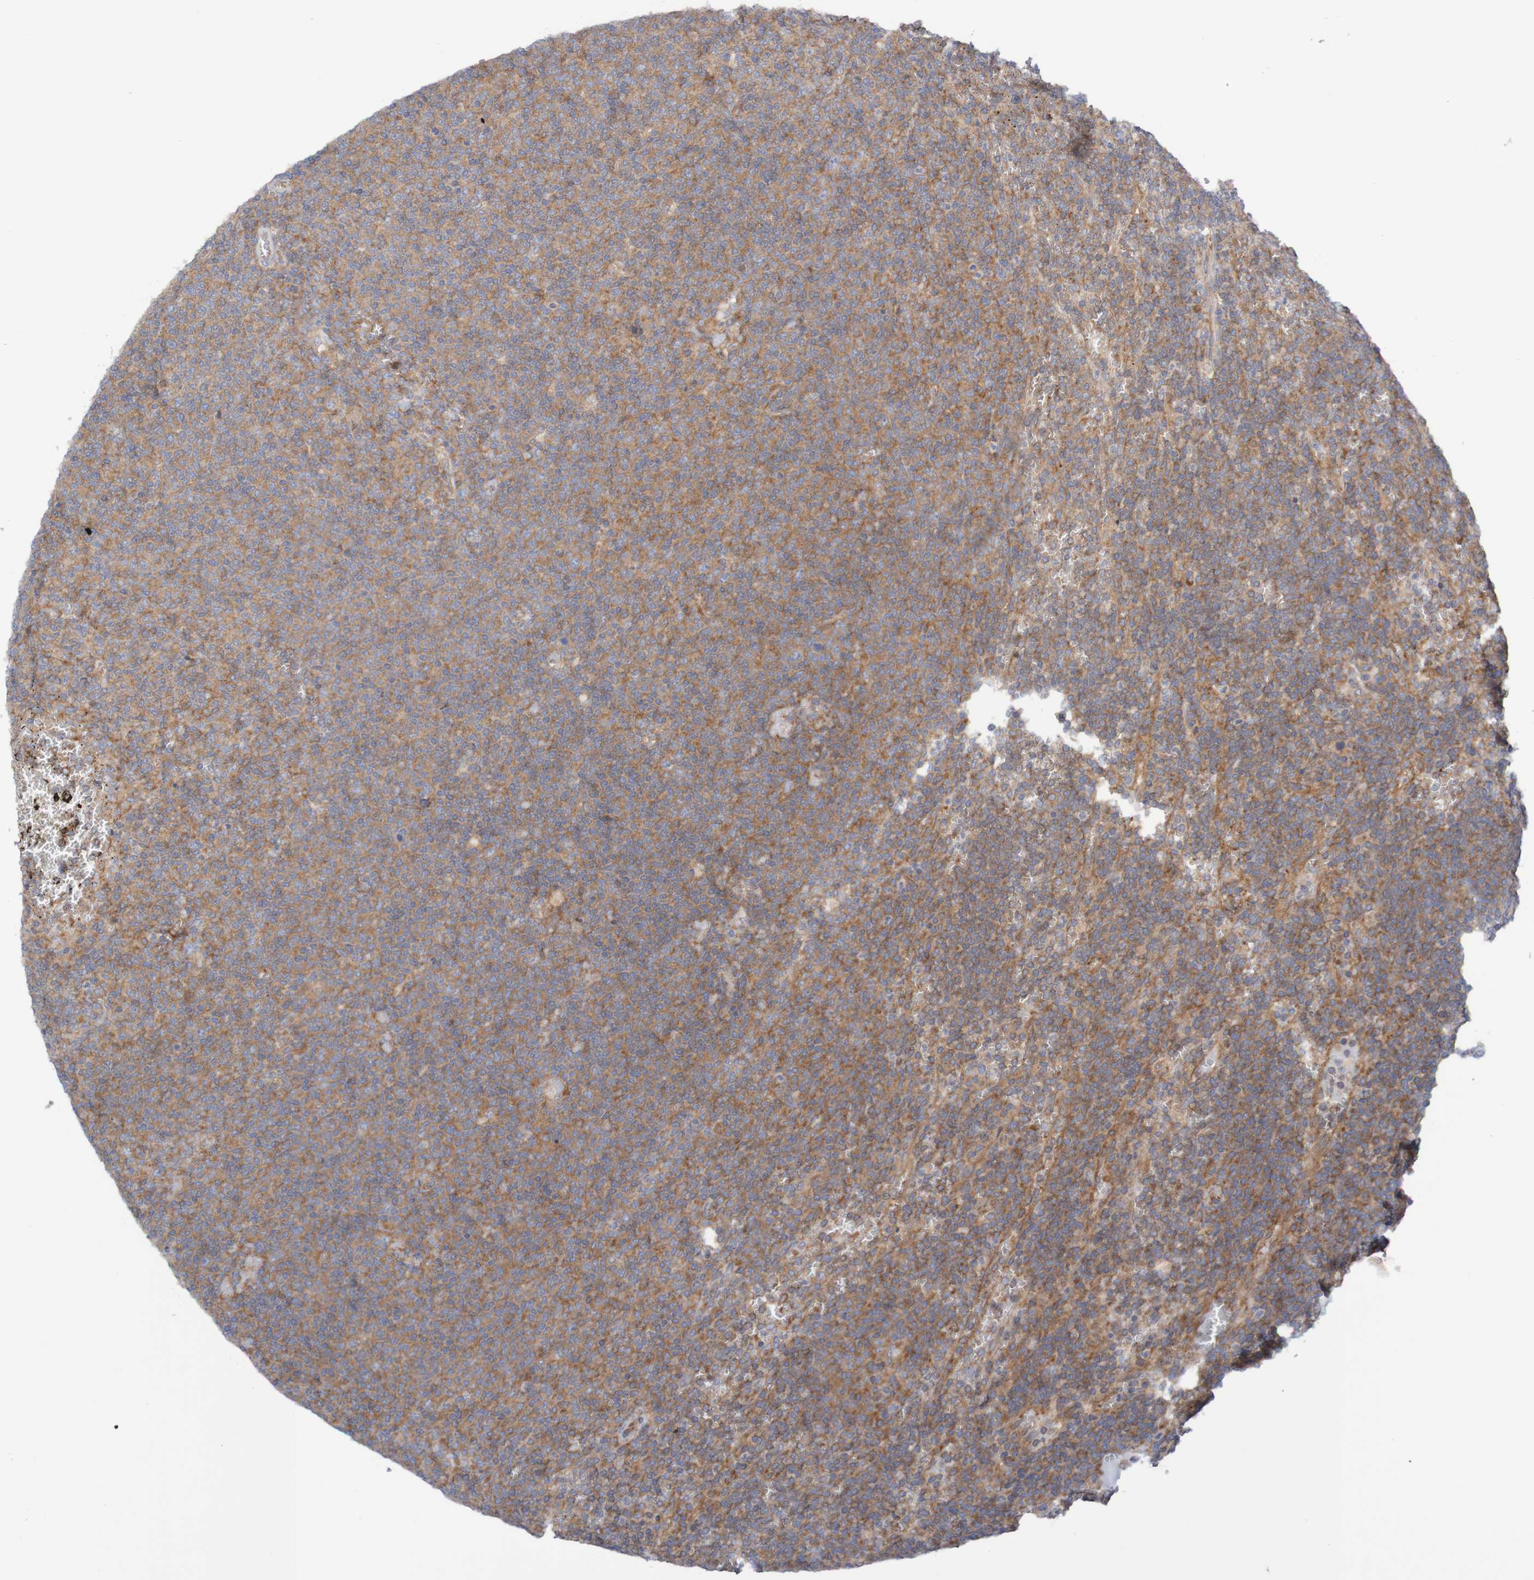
{"staining": {"intensity": "moderate", "quantity": ">75%", "location": "cytoplasmic/membranous"}, "tissue": "lymphoma", "cell_type": "Tumor cells", "image_type": "cancer", "snomed": [{"axis": "morphology", "description": "Malignant lymphoma, non-Hodgkin's type, Low grade"}, {"axis": "topography", "description": "Spleen"}], "caption": "Moderate cytoplasmic/membranous positivity is appreciated in about >75% of tumor cells in low-grade malignant lymphoma, non-Hodgkin's type.", "gene": "LRRC47", "patient": {"sex": "female", "age": 50}}